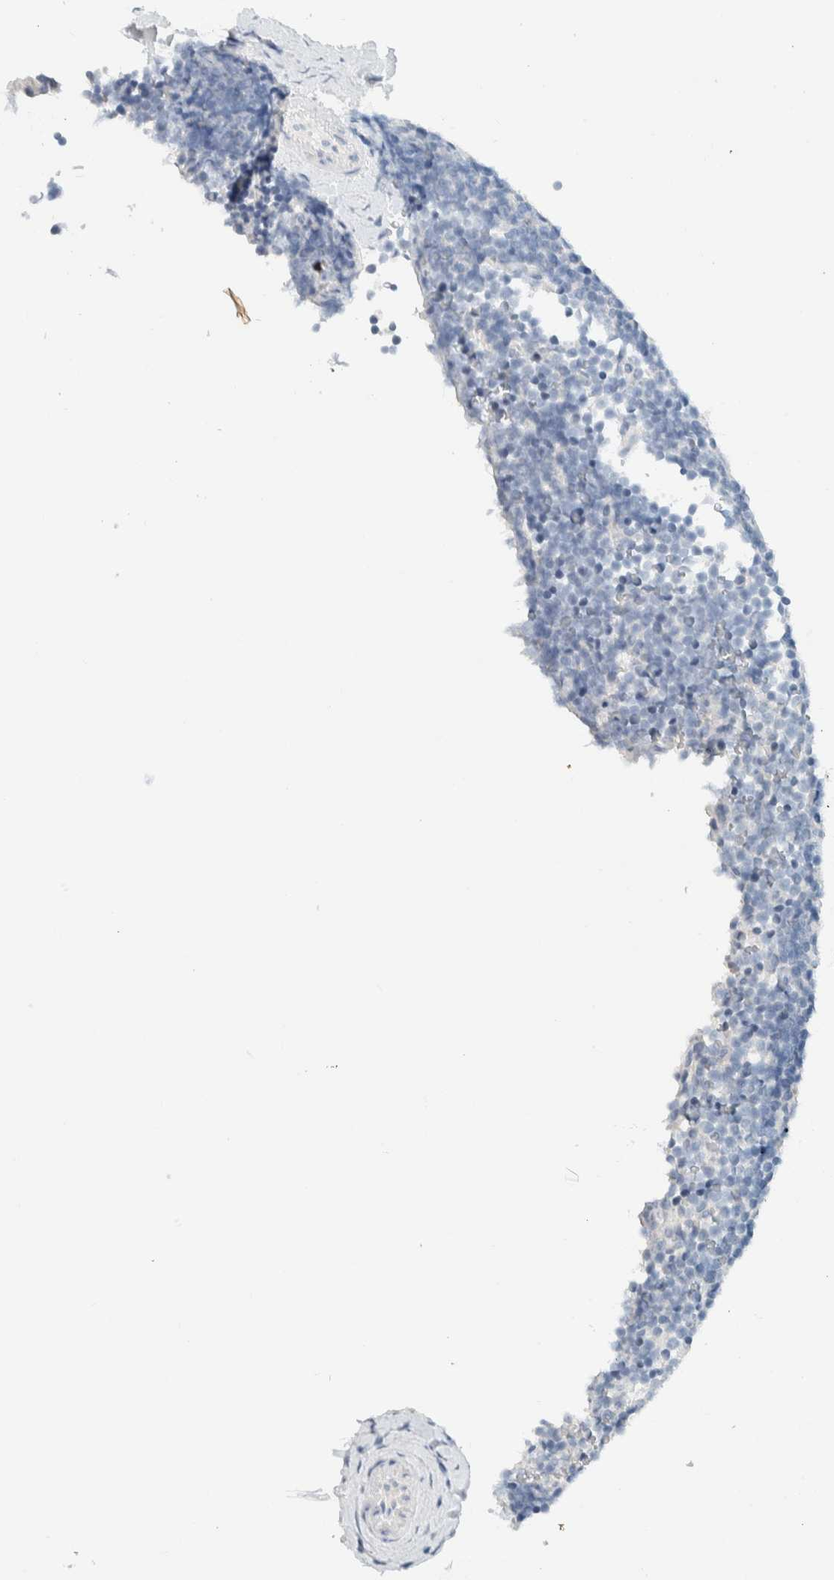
{"staining": {"intensity": "negative", "quantity": "none", "location": "none"}, "tissue": "lymphoma", "cell_type": "Tumor cells", "image_type": "cancer", "snomed": [{"axis": "morphology", "description": "Malignant lymphoma, non-Hodgkin's type, Low grade"}, {"axis": "topography", "description": "Lymph node"}], "caption": "IHC photomicrograph of neoplastic tissue: lymphoma stained with DAB (3,3'-diaminobenzidine) reveals no significant protein positivity in tumor cells.", "gene": "ALOX12B", "patient": {"sex": "female", "age": 67}}